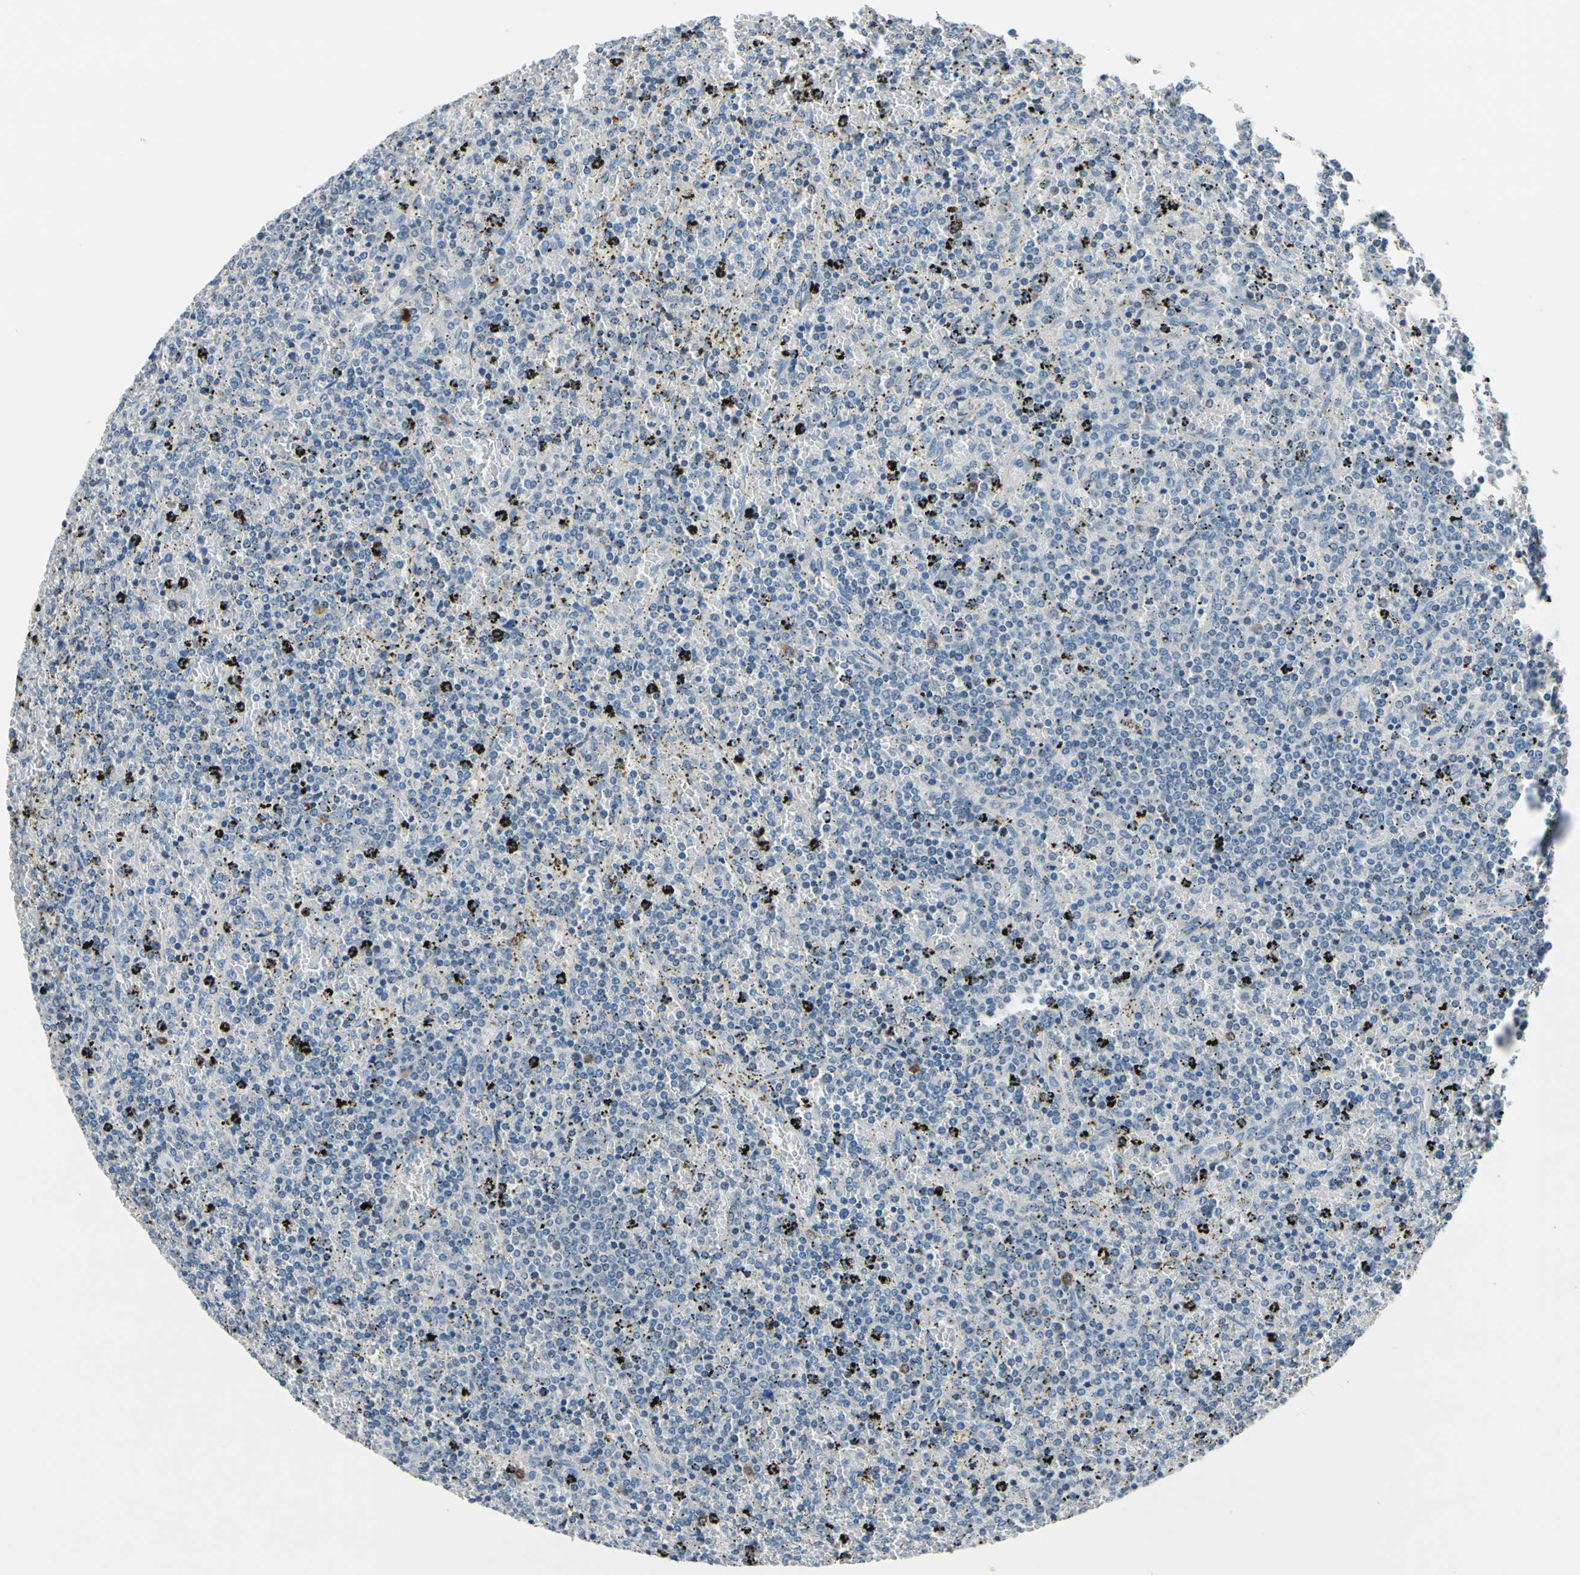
{"staining": {"intensity": "negative", "quantity": "none", "location": "none"}, "tissue": "lymphoma", "cell_type": "Tumor cells", "image_type": "cancer", "snomed": [{"axis": "morphology", "description": "Malignant lymphoma, non-Hodgkin's type, Low grade"}, {"axis": "topography", "description": "Spleen"}], "caption": "DAB (3,3'-diaminobenzidine) immunohistochemical staining of human low-grade malignant lymphoma, non-Hodgkin's type shows no significant positivity in tumor cells.", "gene": "SELENOK", "patient": {"sex": "female", "age": 77}}